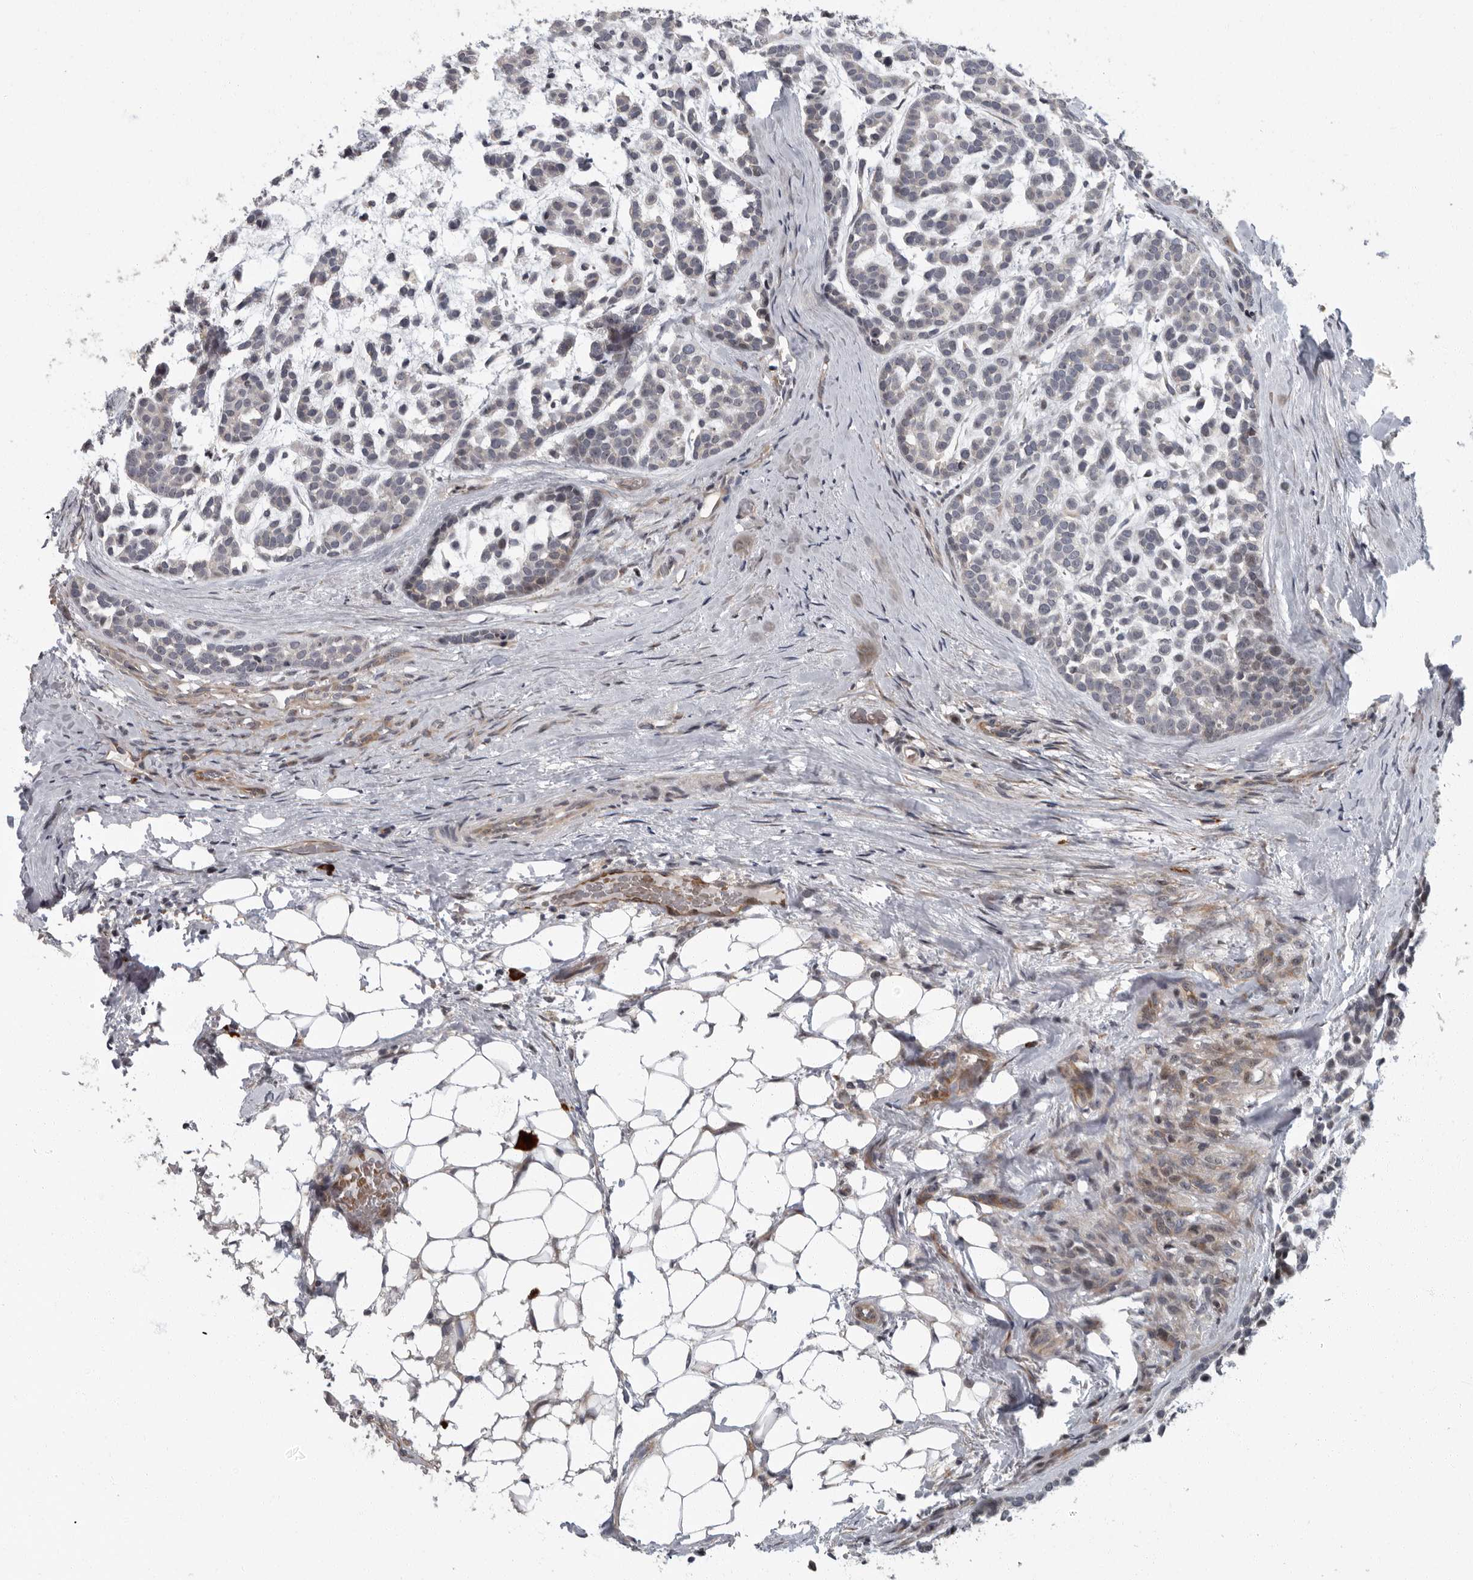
{"staining": {"intensity": "negative", "quantity": "none", "location": "none"}, "tissue": "head and neck cancer", "cell_type": "Tumor cells", "image_type": "cancer", "snomed": [{"axis": "morphology", "description": "Adenocarcinoma, NOS"}, {"axis": "morphology", "description": "Adenoma, NOS"}, {"axis": "topography", "description": "Head-Neck"}], "caption": "Tumor cells show no significant positivity in head and neck cancer.", "gene": "PDCD11", "patient": {"sex": "female", "age": 55}}